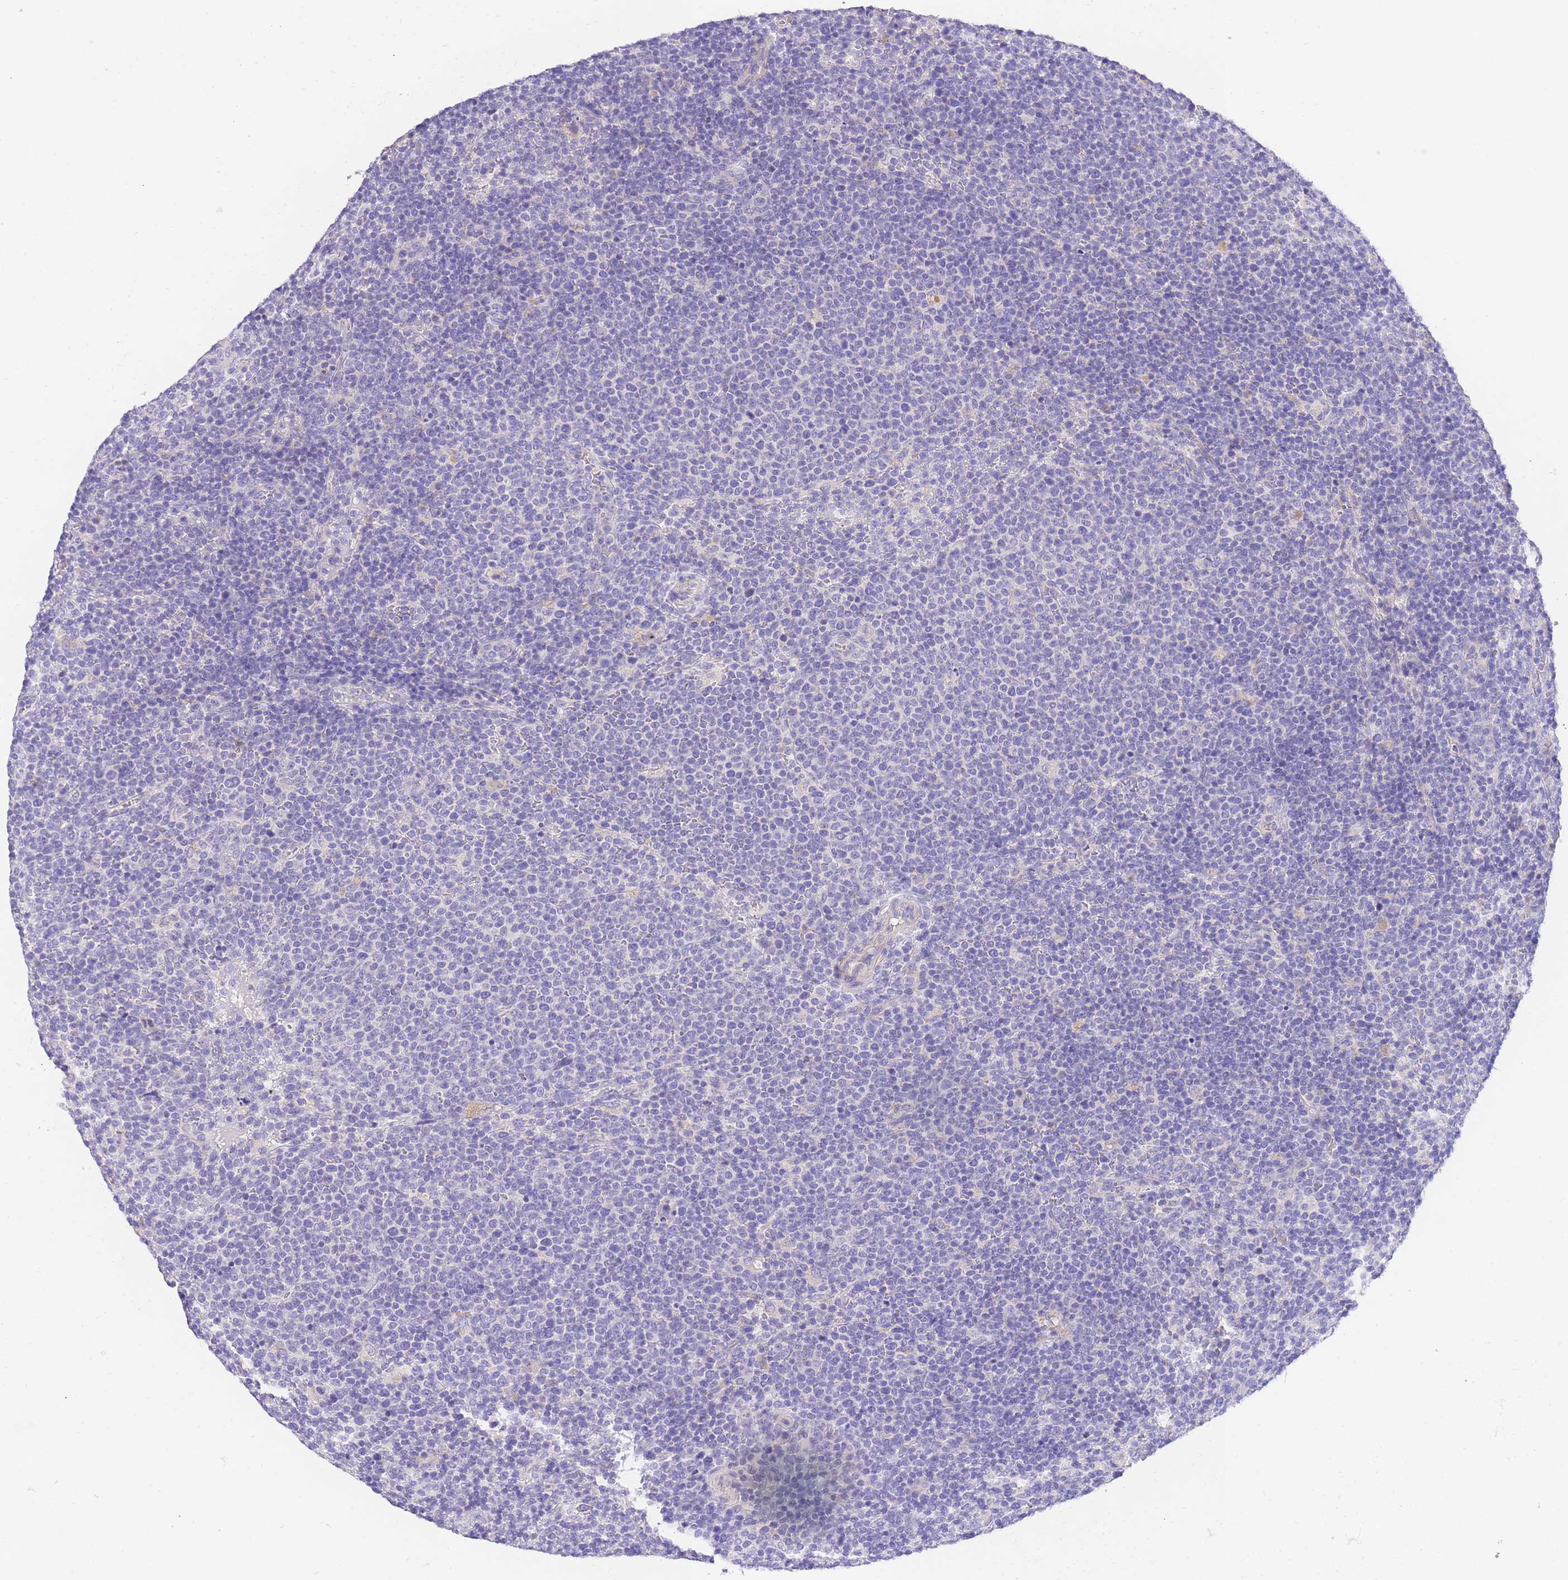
{"staining": {"intensity": "negative", "quantity": "none", "location": "none"}, "tissue": "lymphoma", "cell_type": "Tumor cells", "image_type": "cancer", "snomed": [{"axis": "morphology", "description": "Malignant lymphoma, non-Hodgkin's type, High grade"}, {"axis": "topography", "description": "Lymph node"}], "caption": "There is no significant positivity in tumor cells of malignant lymphoma, non-Hodgkin's type (high-grade).", "gene": "EPN2", "patient": {"sex": "male", "age": 61}}